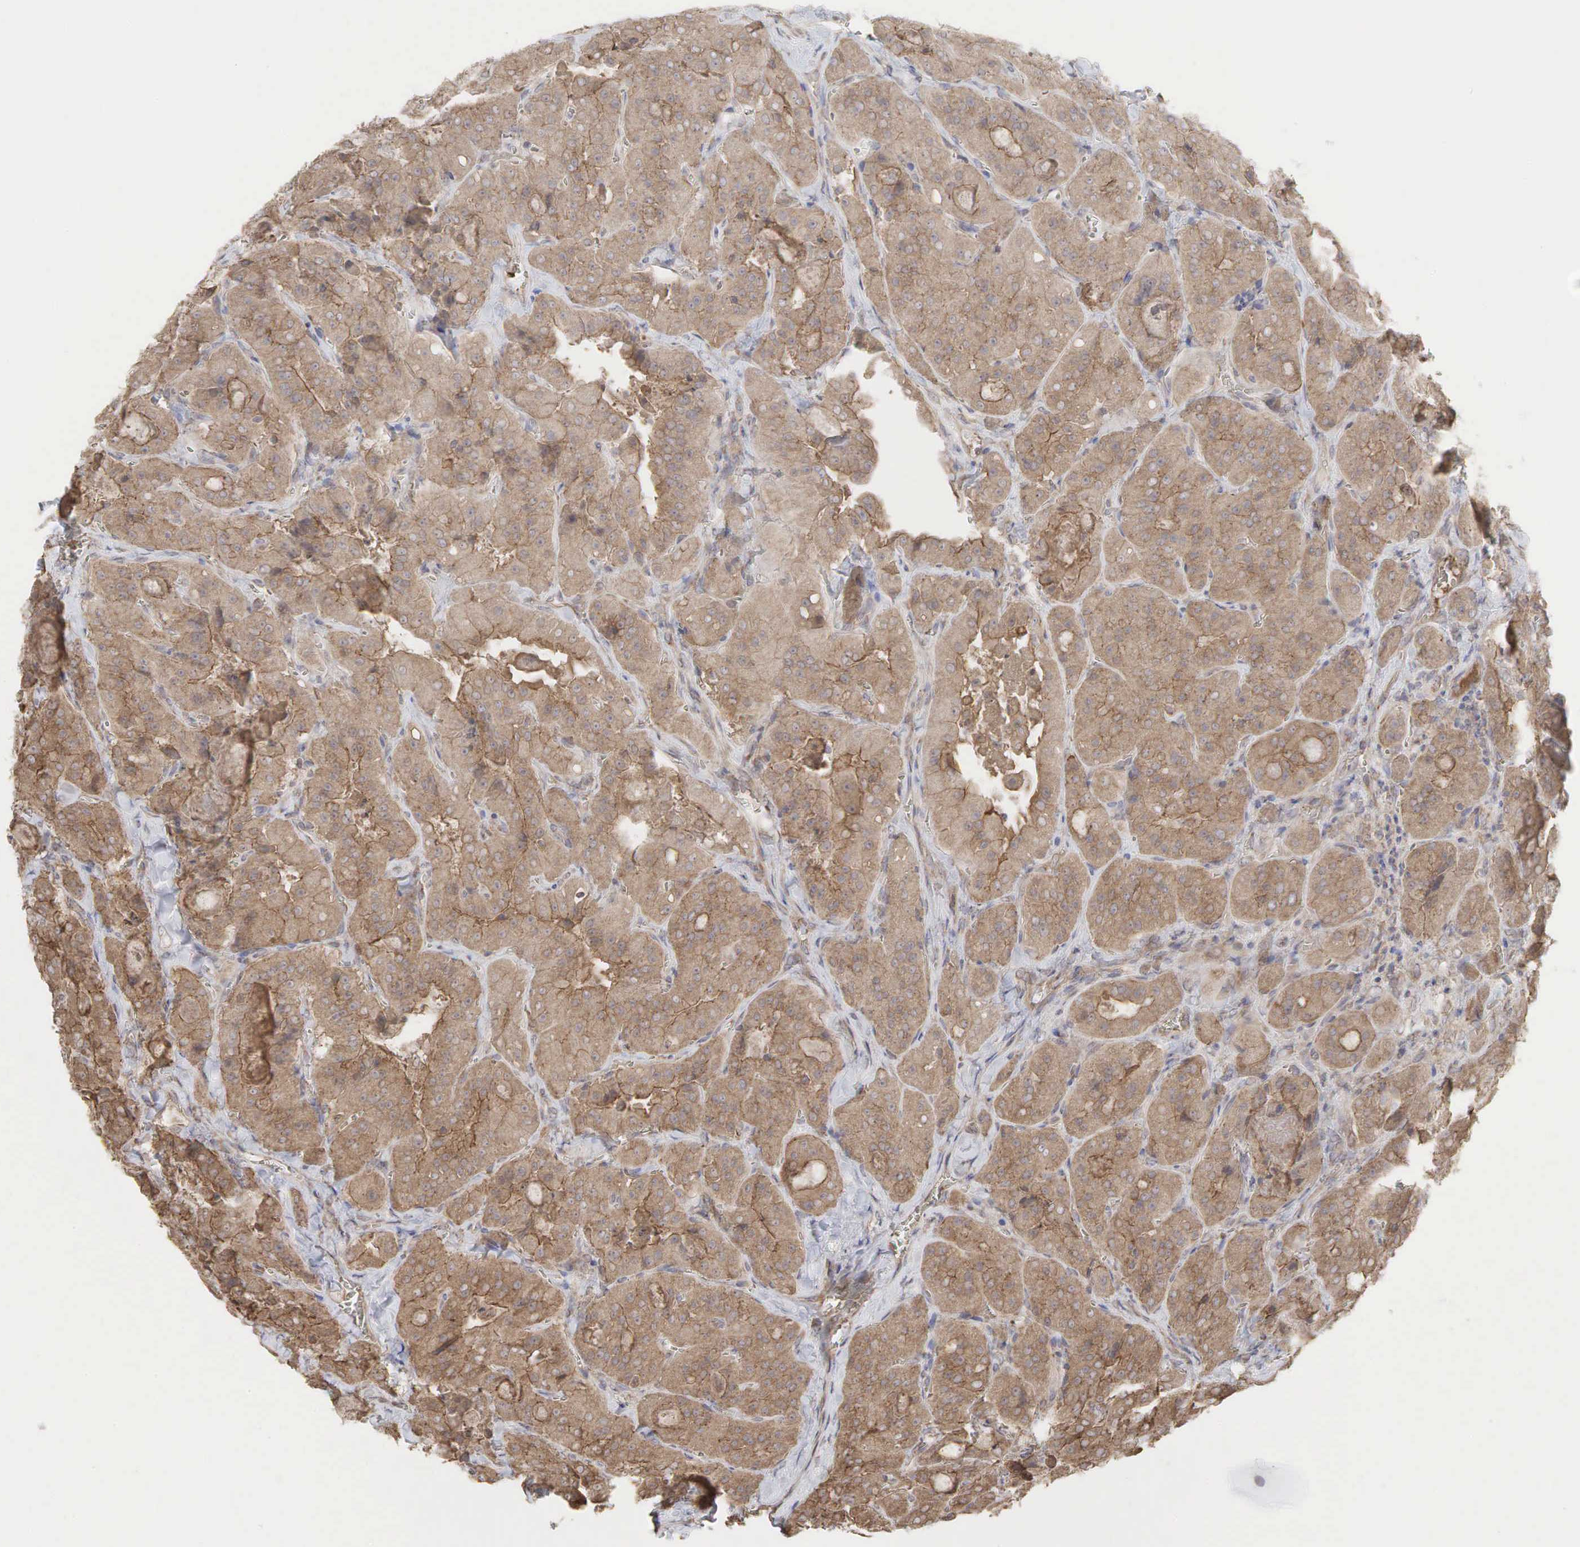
{"staining": {"intensity": "moderate", "quantity": ">75%", "location": "cytoplasmic/membranous"}, "tissue": "thyroid cancer", "cell_type": "Tumor cells", "image_type": "cancer", "snomed": [{"axis": "morphology", "description": "Carcinoma, NOS"}, {"axis": "topography", "description": "Thyroid gland"}], "caption": "Brown immunohistochemical staining in human thyroid carcinoma demonstrates moderate cytoplasmic/membranous staining in about >75% of tumor cells.", "gene": "PABPC5", "patient": {"sex": "male", "age": 76}}